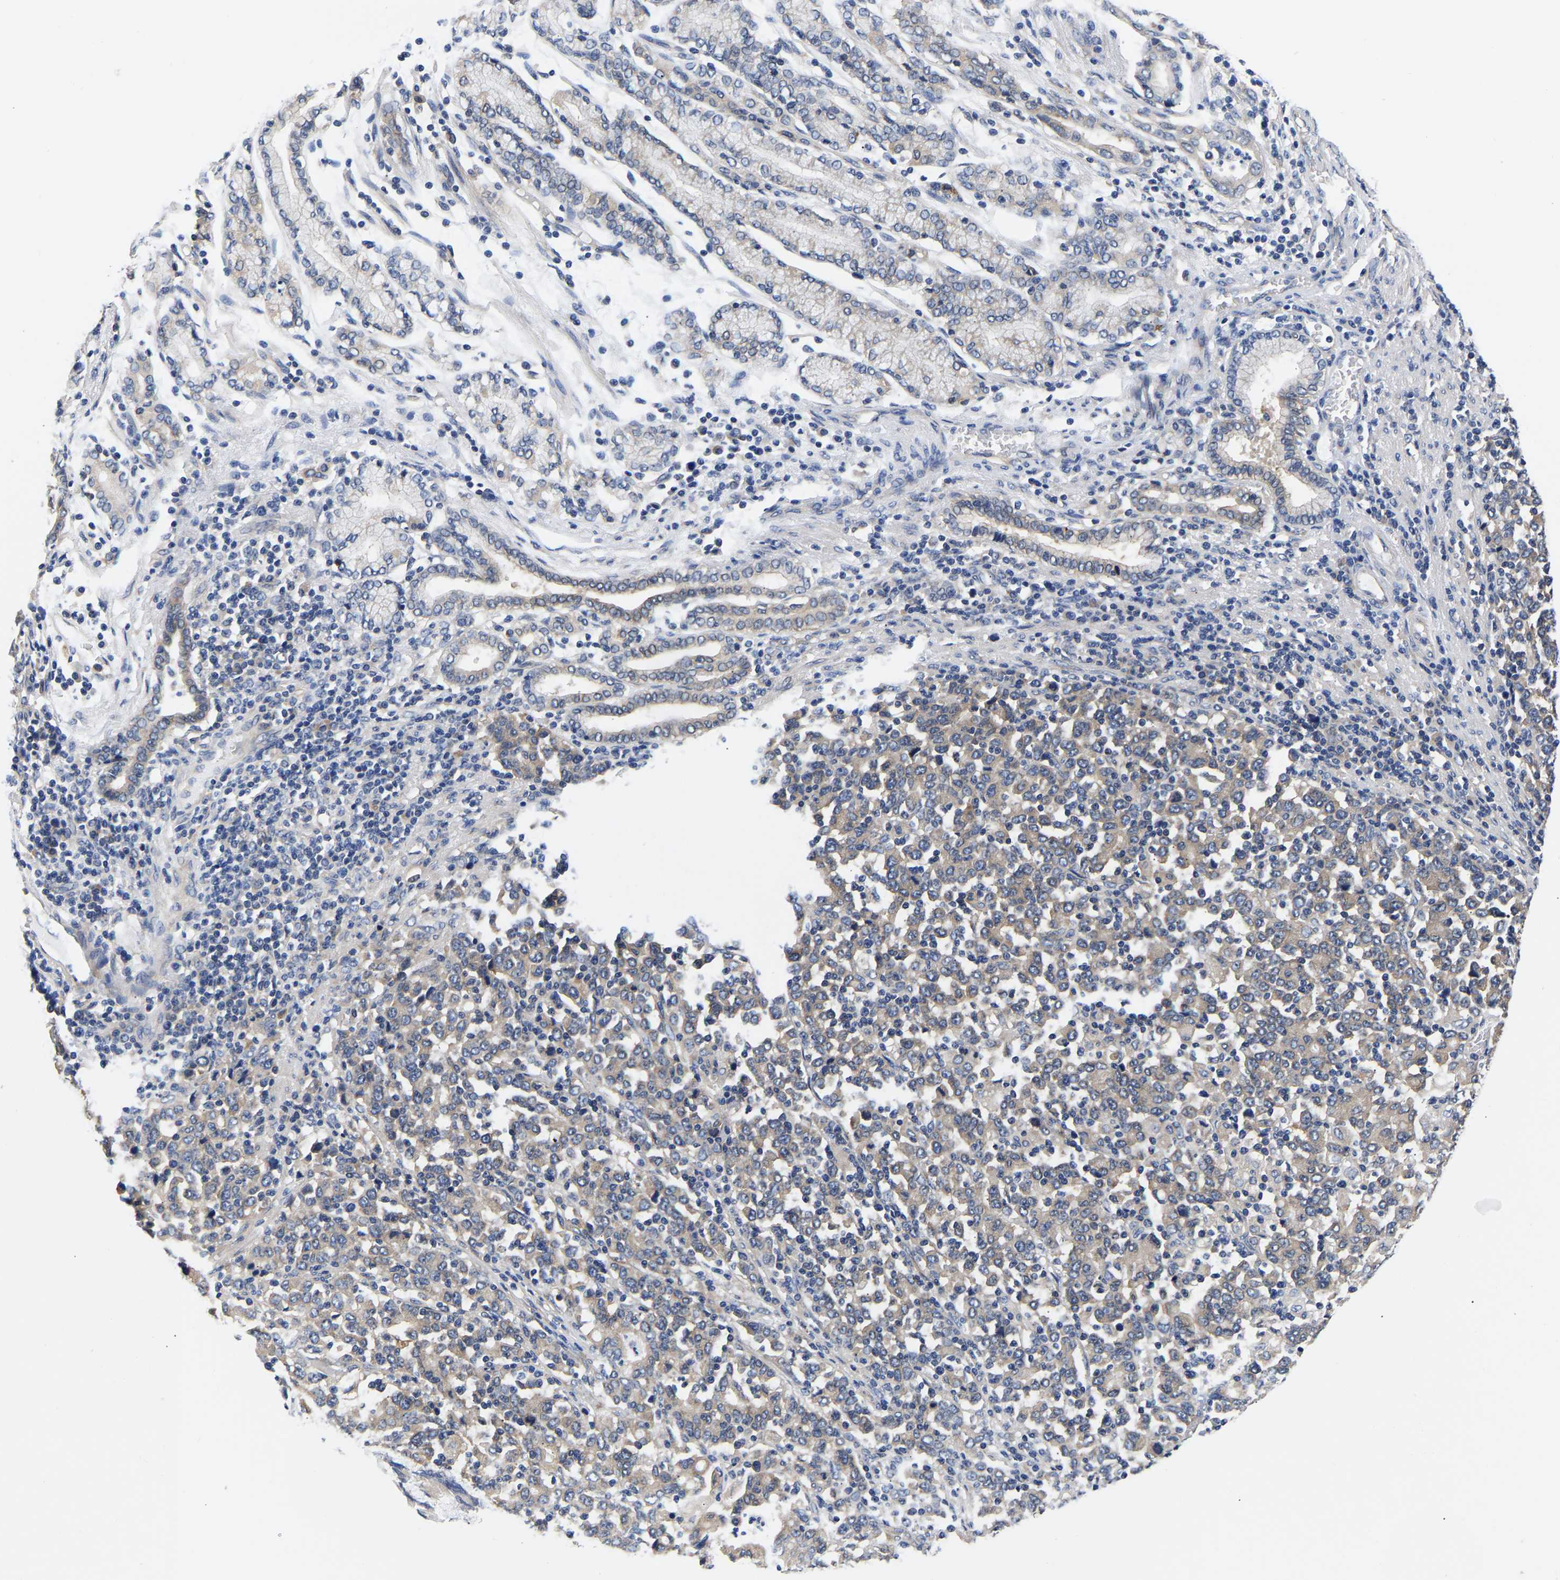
{"staining": {"intensity": "weak", "quantity": ">75%", "location": "cytoplasmic/membranous"}, "tissue": "stomach cancer", "cell_type": "Tumor cells", "image_type": "cancer", "snomed": [{"axis": "morphology", "description": "Adenocarcinoma, NOS"}, {"axis": "topography", "description": "Stomach, upper"}], "caption": "Human stomach adenocarcinoma stained for a protein (brown) reveals weak cytoplasmic/membranous positive staining in about >75% of tumor cells.", "gene": "CCDC6", "patient": {"sex": "male", "age": 69}}